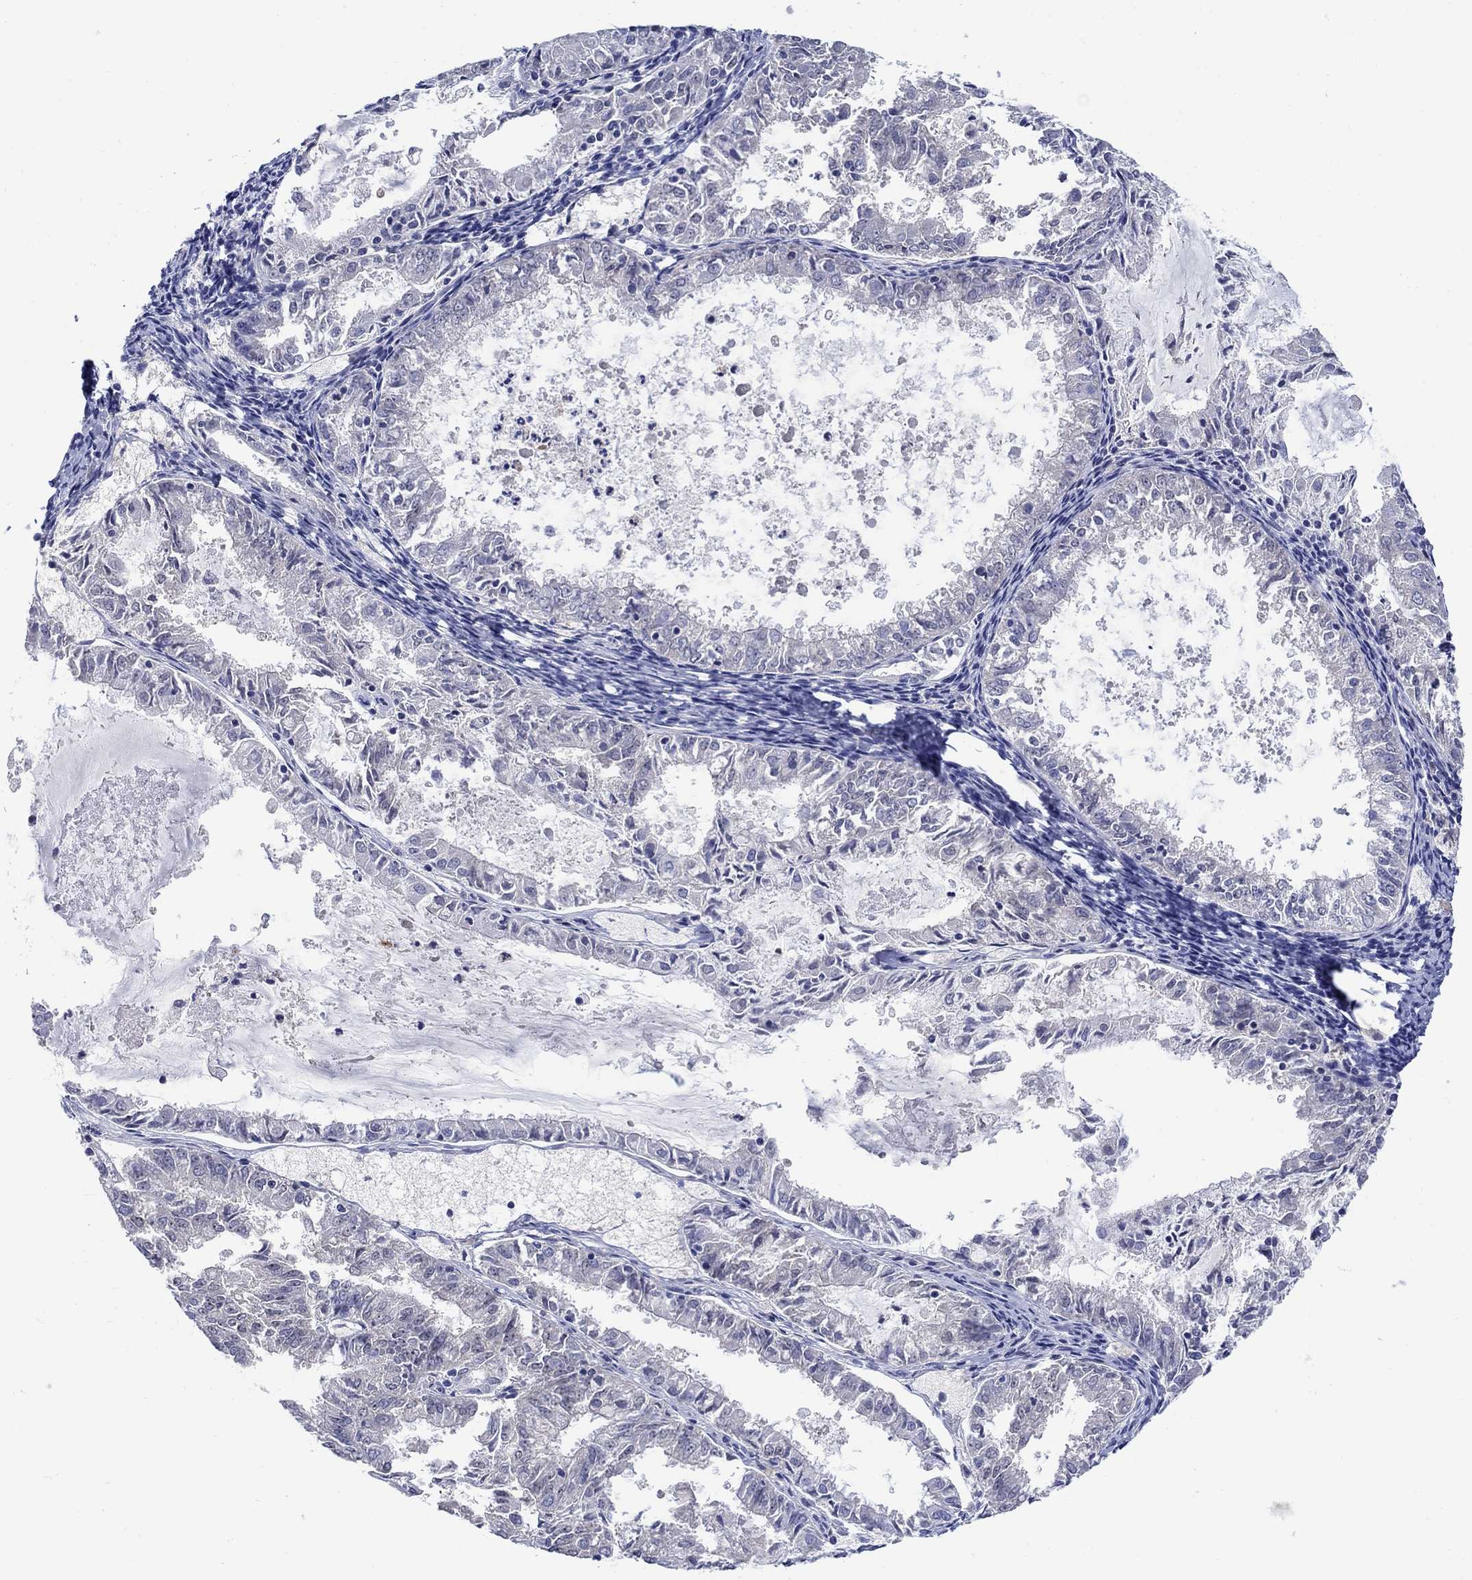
{"staining": {"intensity": "negative", "quantity": "none", "location": "none"}, "tissue": "endometrial cancer", "cell_type": "Tumor cells", "image_type": "cancer", "snomed": [{"axis": "morphology", "description": "Adenocarcinoma, NOS"}, {"axis": "topography", "description": "Endometrium"}], "caption": "Immunohistochemical staining of adenocarcinoma (endometrial) shows no significant staining in tumor cells.", "gene": "REEP2", "patient": {"sex": "female", "age": 57}}